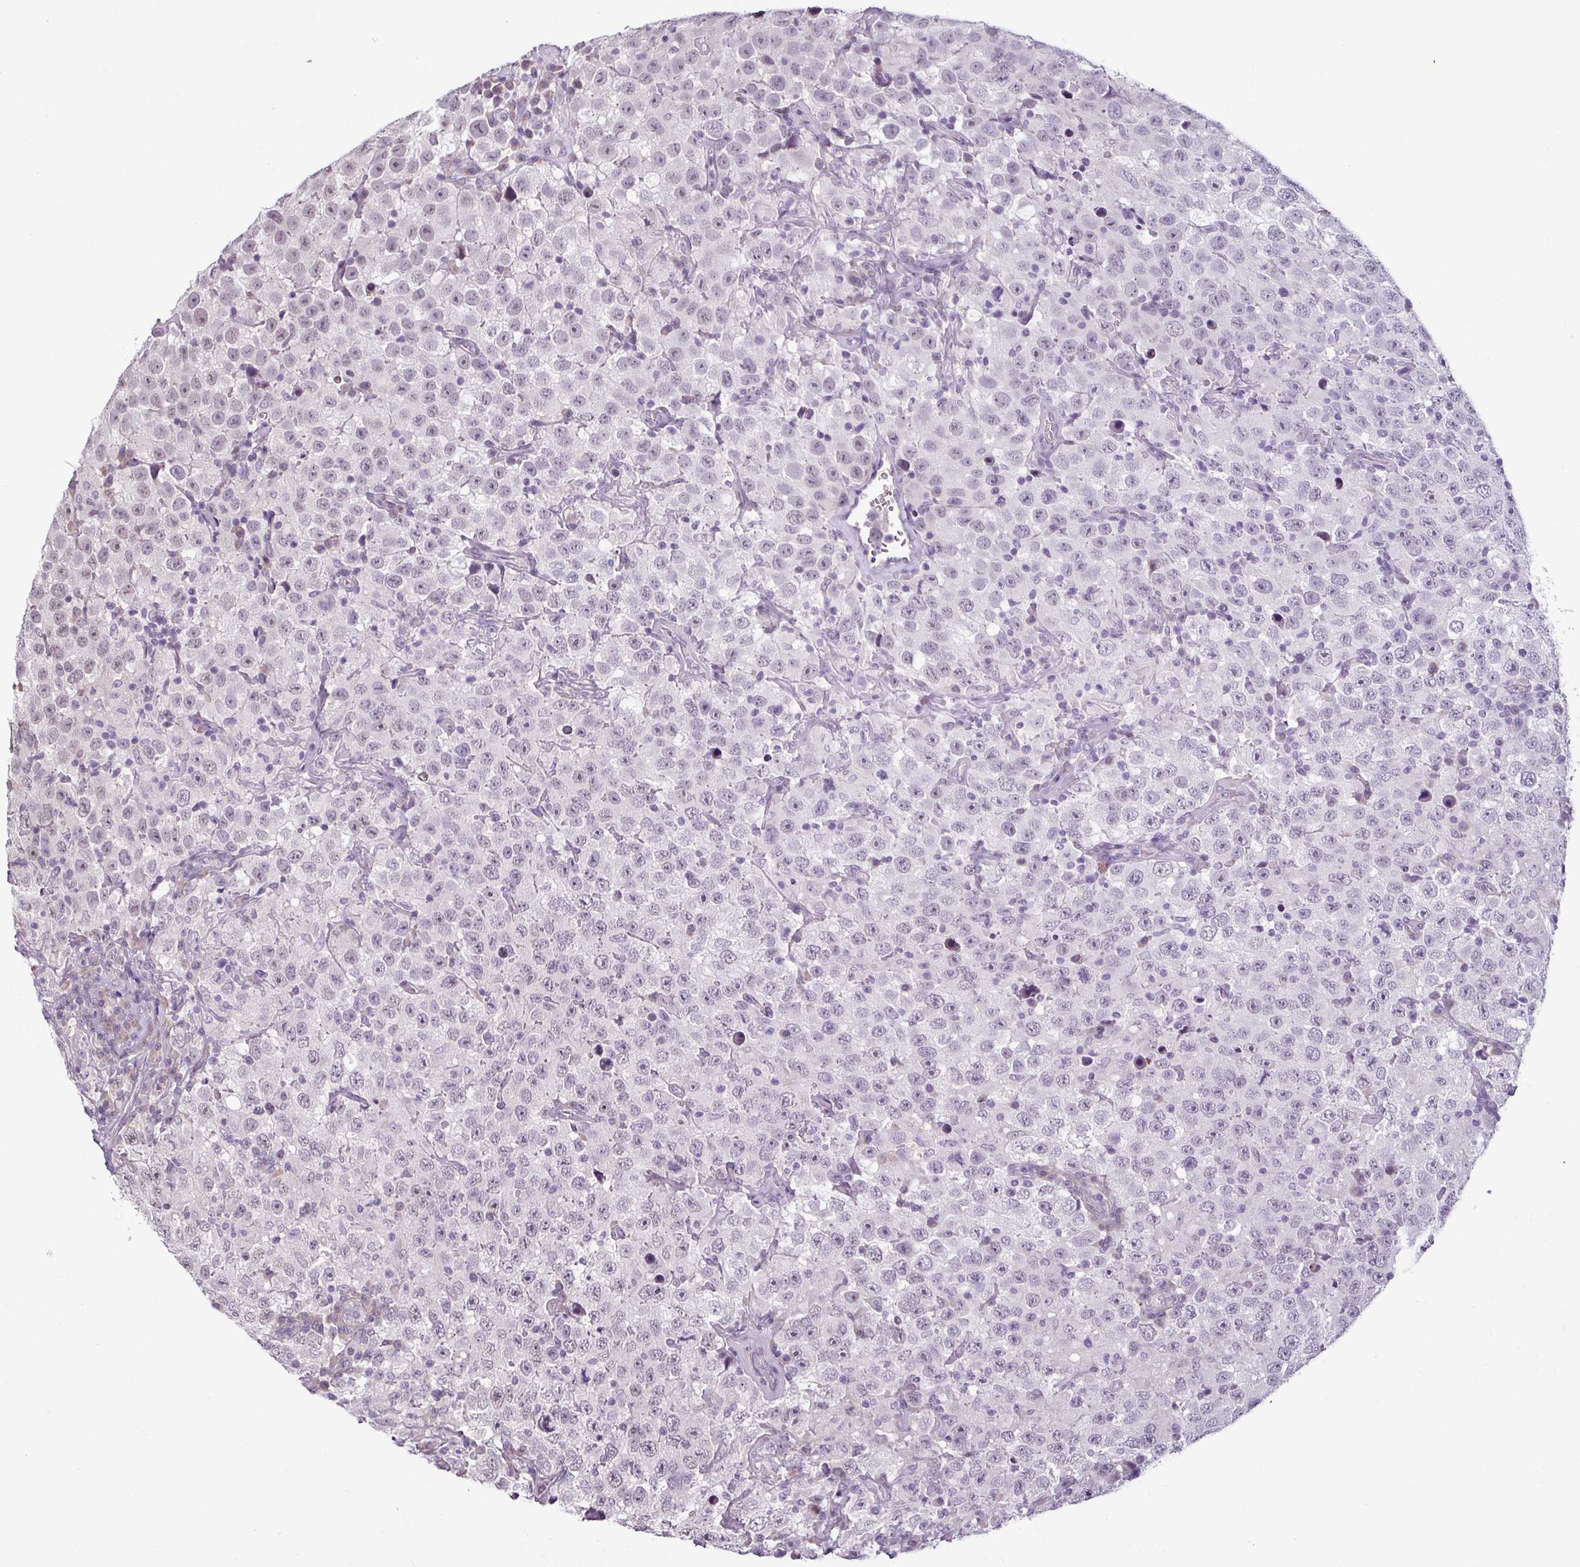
{"staining": {"intensity": "negative", "quantity": "none", "location": "none"}, "tissue": "testis cancer", "cell_type": "Tumor cells", "image_type": "cancer", "snomed": [{"axis": "morphology", "description": "Seminoma, NOS"}, {"axis": "topography", "description": "Testis"}], "caption": "This image is of testis cancer (seminoma) stained with immunohistochemistry (IHC) to label a protein in brown with the nuclei are counter-stained blue. There is no staining in tumor cells.", "gene": "OR52D1", "patient": {"sex": "male", "age": 41}}